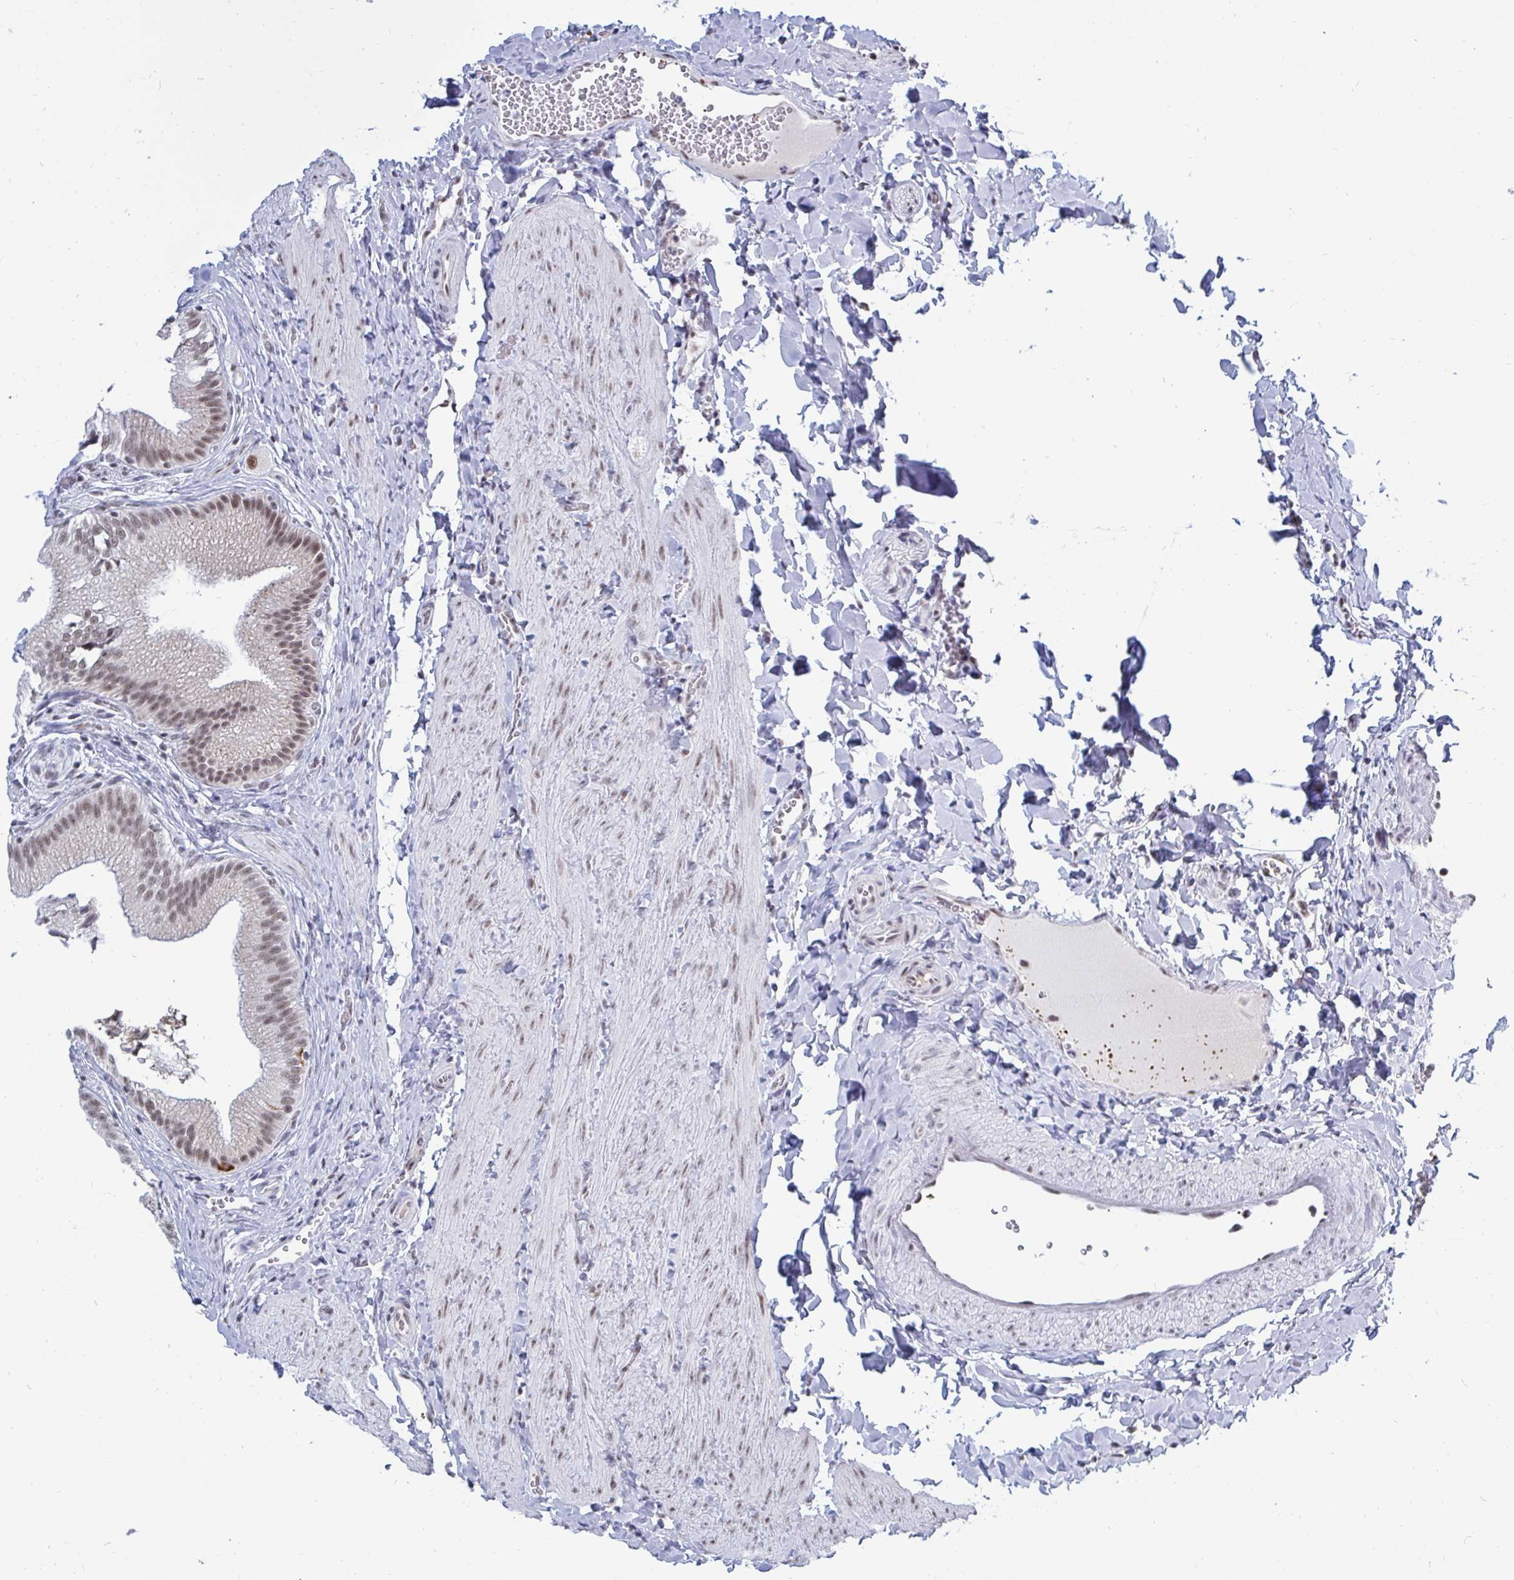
{"staining": {"intensity": "weak", "quantity": ">75%", "location": "nuclear"}, "tissue": "gallbladder", "cell_type": "Glandular cells", "image_type": "normal", "snomed": [{"axis": "morphology", "description": "Normal tissue, NOS"}, {"axis": "topography", "description": "Gallbladder"}, {"axis": "topography", "description": "Peripheral nerve tissue"}], "caption": "A histopathology image of gallbladder stained for a protein exhibits weak nuclear brown staining in glandular cells. The staining is performed using DAB (3,3'-diaminobenzidine) brown chromogen to label protein expression. The nuclei are counter-stained blue using hematoxylin.", "gene": "TRIP12", "patient": {"sex": "male", "age": 17}}